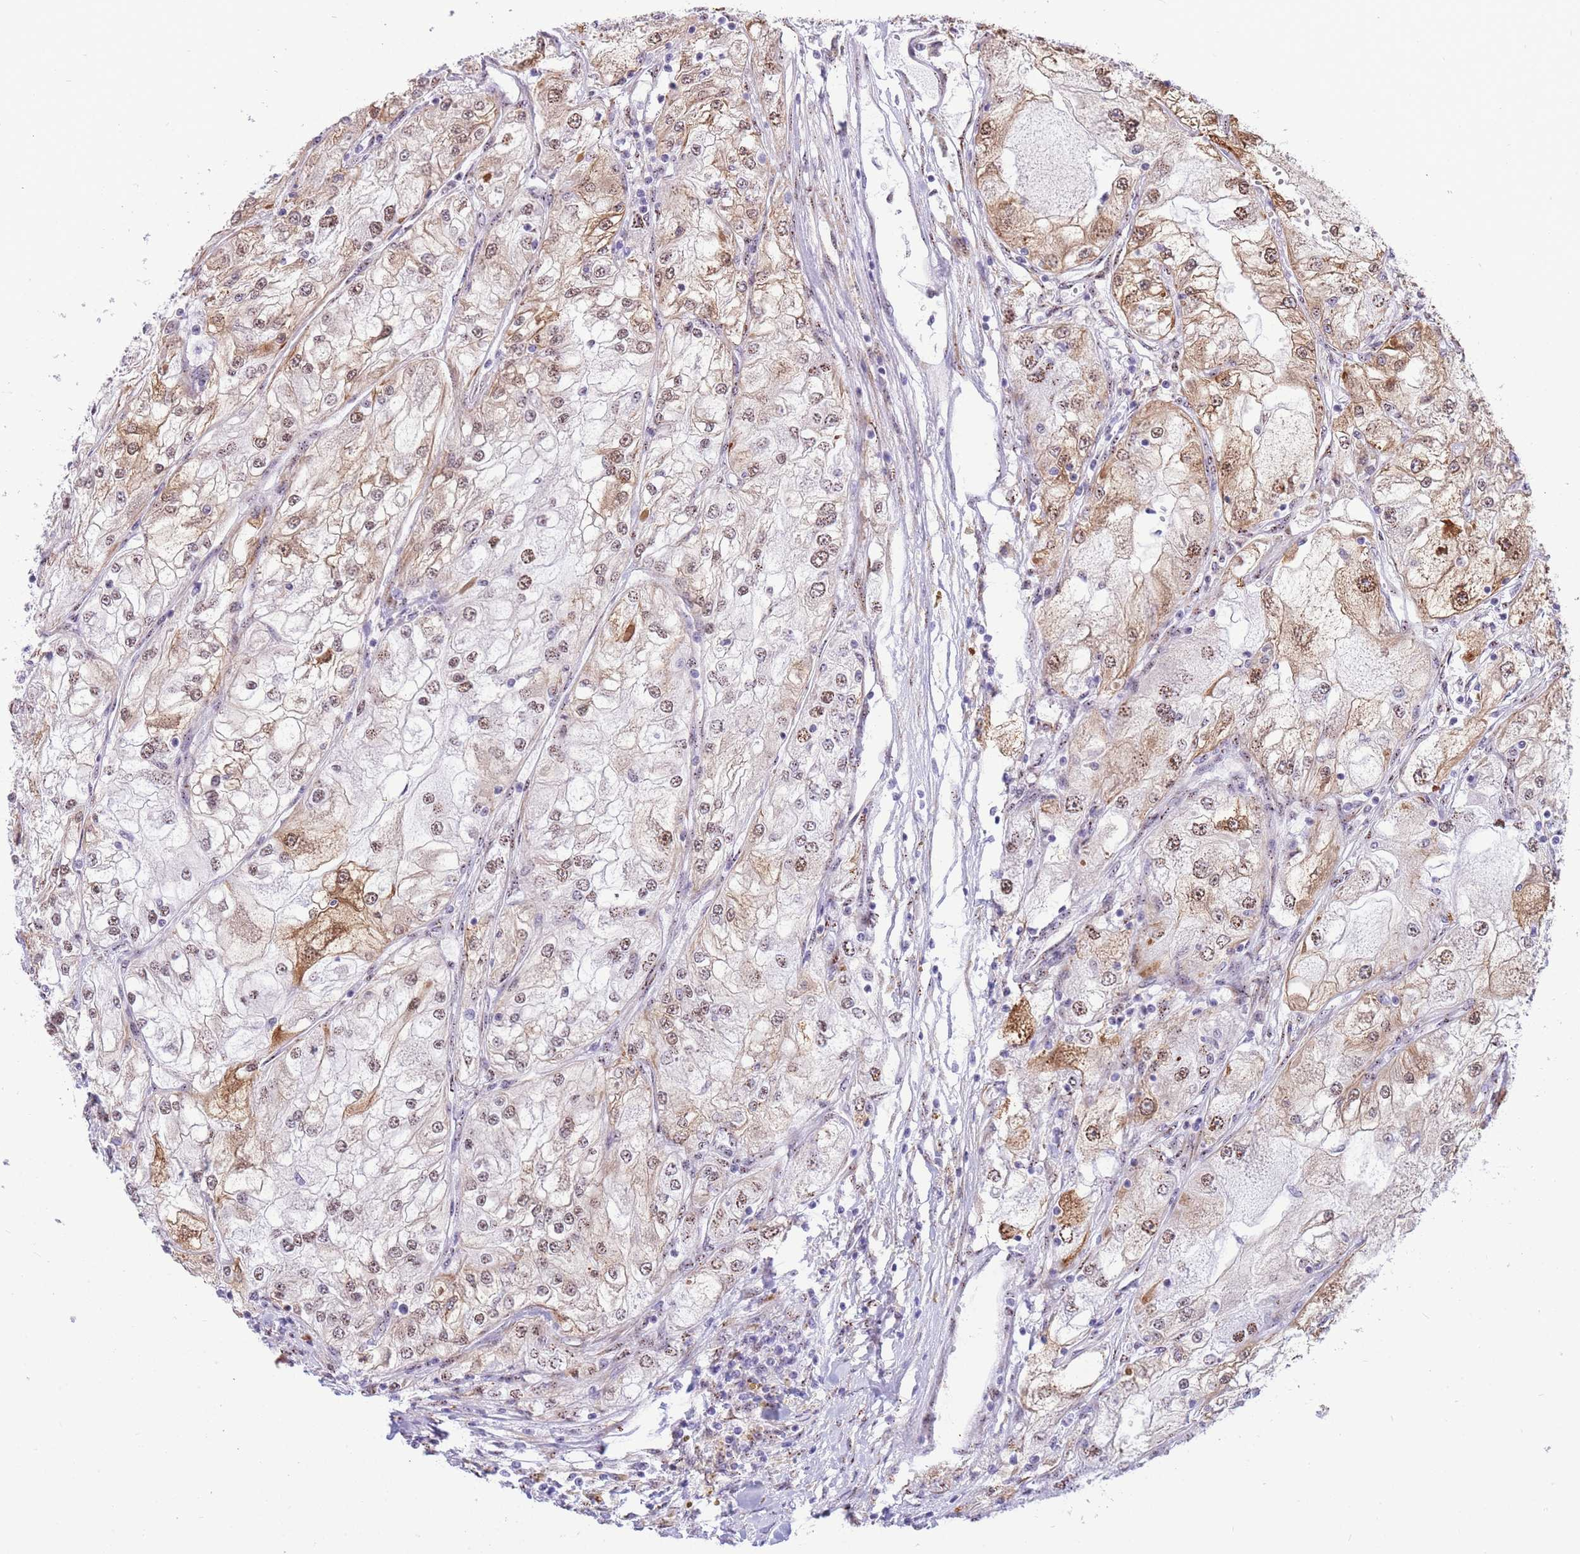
{"staining": {"intensity": "moderate", "quantity": ">75%", "location": "cytoplasmic/membranous,nuclear"}, "tissue": "renal cancer", "cell_type": "Tumor cells", "image_type": "cancer", "snomed": [{"axis": "morphology", "description": "Adenocarcinoma, NOS"}, {"axis": "topography", "description": "Kidney"}], "caption": "Immunohistochemistry histopathology image of neoplastic tissue: human adenocarcinoma (renal) stained using immunohistochemistry (IHC) reveals medium levels of moderate protein expression localized specifically in the cytoplasmic/membranous and nuclear of tumor cells, appearing as a cytoplasmic/membranous and nuclear brown color.", "gene": "FAM153A", "patient": {"sex": "female", "age": 72}}